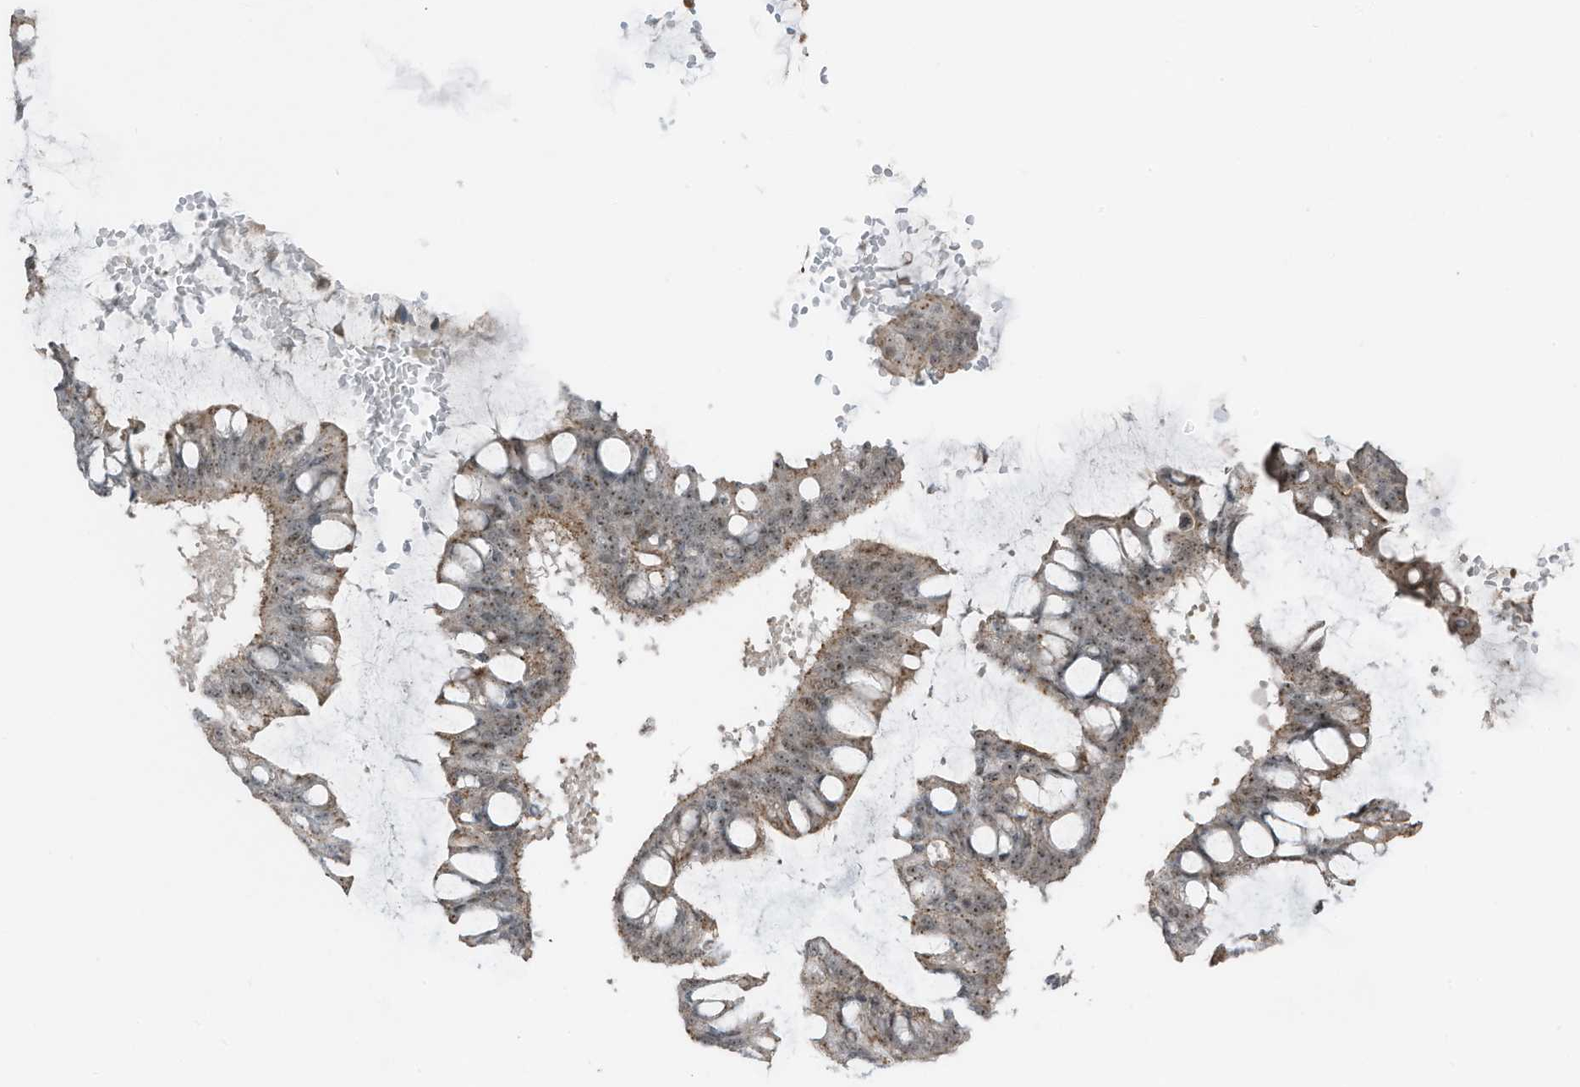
{"staining": {"intensity": "moderate", "quantity": ">75%", "location": "cytoplasmic/membranous,nuclear"}, "tissue": "ovarian cancer", "cell_type": "Tumor cells", "image_type": "cancer", "snomed": [{"axis": "morphology", "description": "Cystadenocarcinoma, mucinous, NOS"}, {"axis": "topography", "description": "Ovary"}], "caption": "Immunohistochemical staining of human ovarian cancer (mucinous cystadenocarcinoma) exhibits moderate cytoplasmic/membranous and nuclear protein expression in about >75% of tumor cells.", "gene": "UTP3", "patient": {"sex": "female", "age": 73}}